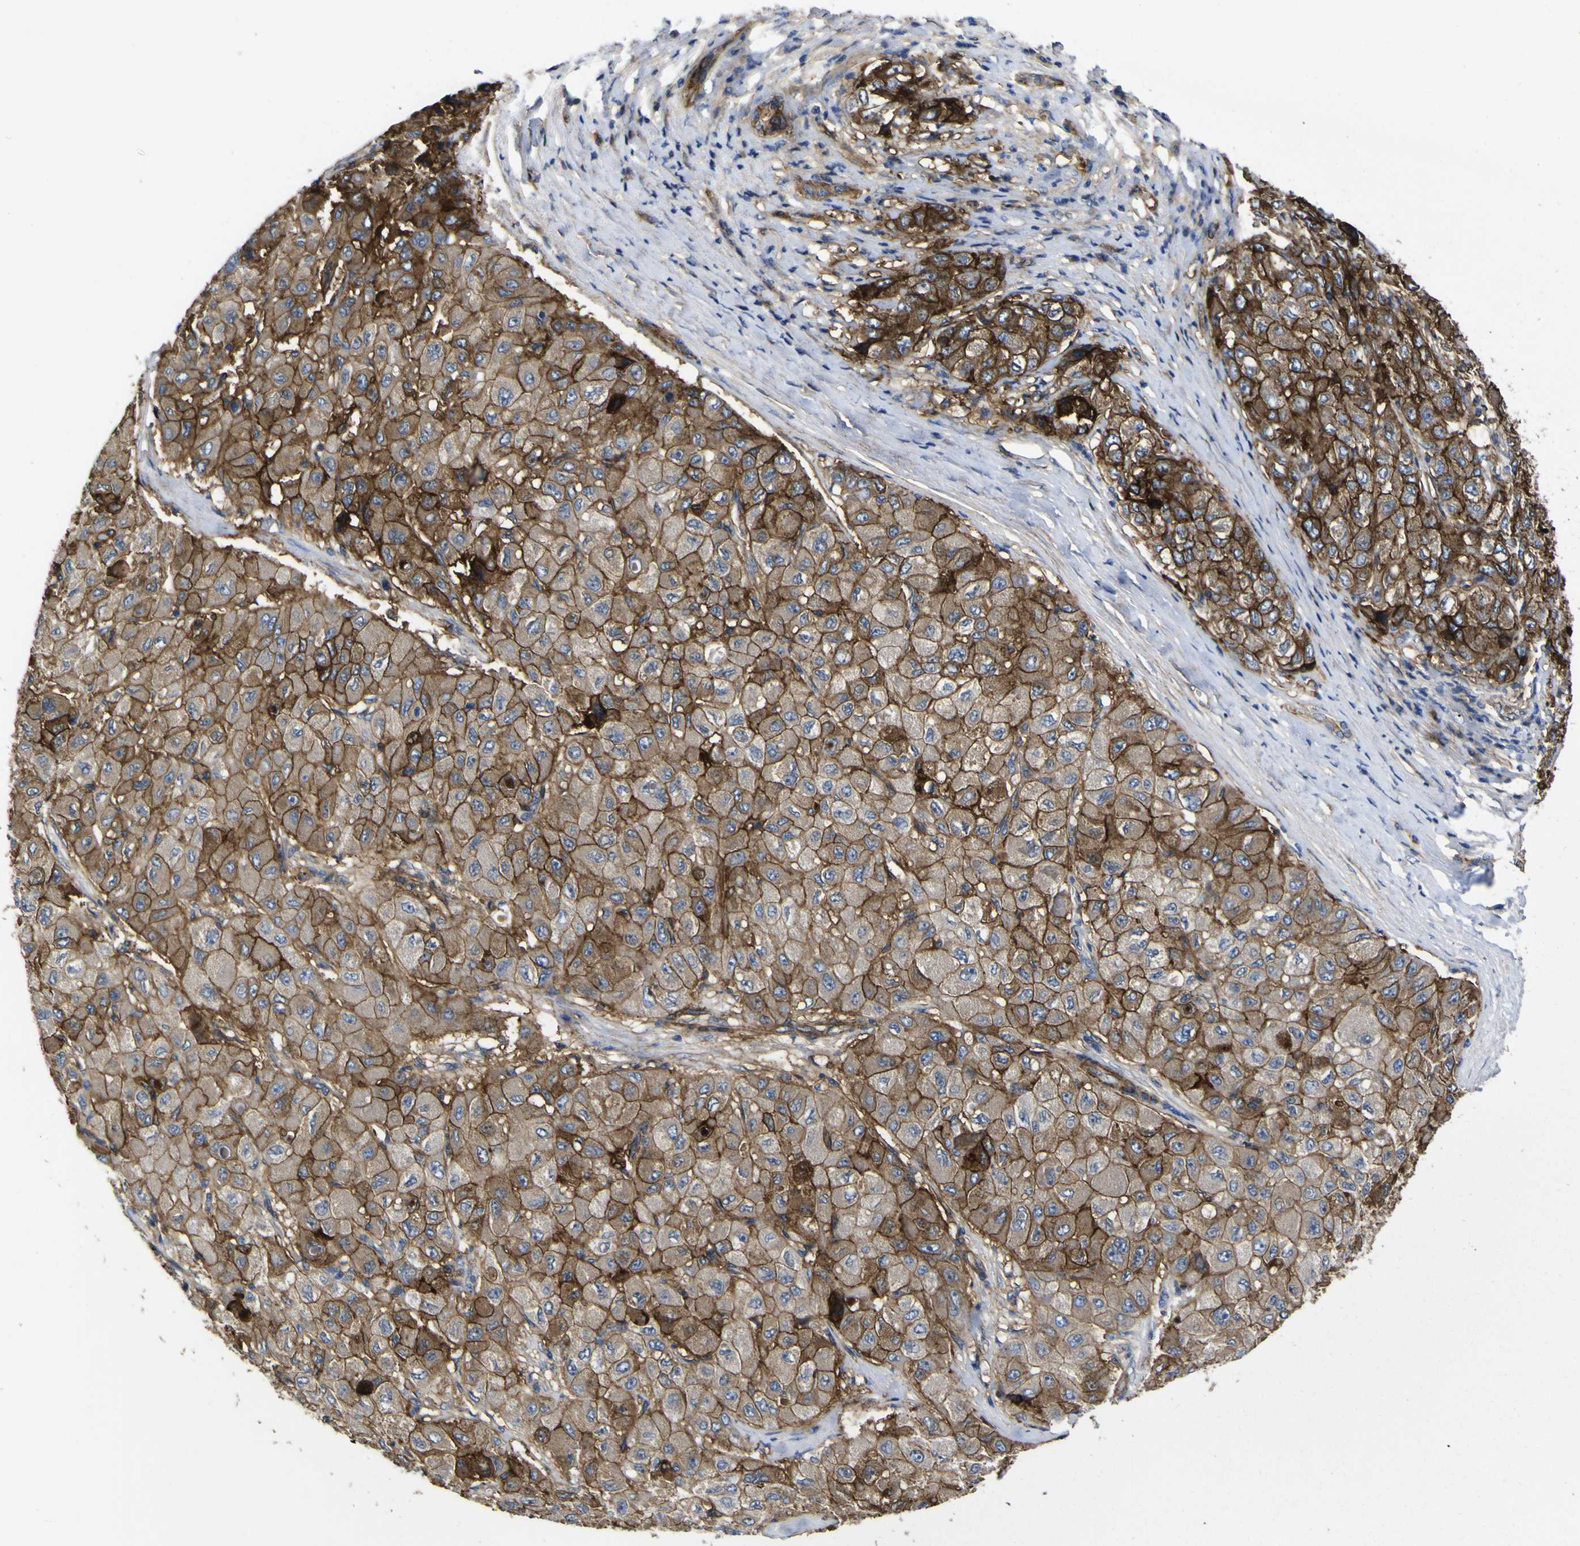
{"staining": {"intensity": "moderate", "quantity": ">75%", "location": "cytoplasmic/membranous"}, "tissue": "liver cancer", "cell_type": "Tumor cells", "image_type": "cancer", "snomed": [{"axis": "morphology", "description": "Carcinoma, Hepatocellular, NOS"}, {"axis": "topography", "description": "Liver"}], "caption": "Hepatocellular carcinoma (liver) stained with DAB IHC exhibits medium levels of moderate cytoplasmic/membranous positivity in approximately >75% of tumor cells.", "gene": "CD151", "patient": {"sex": "male", "age": 80}}